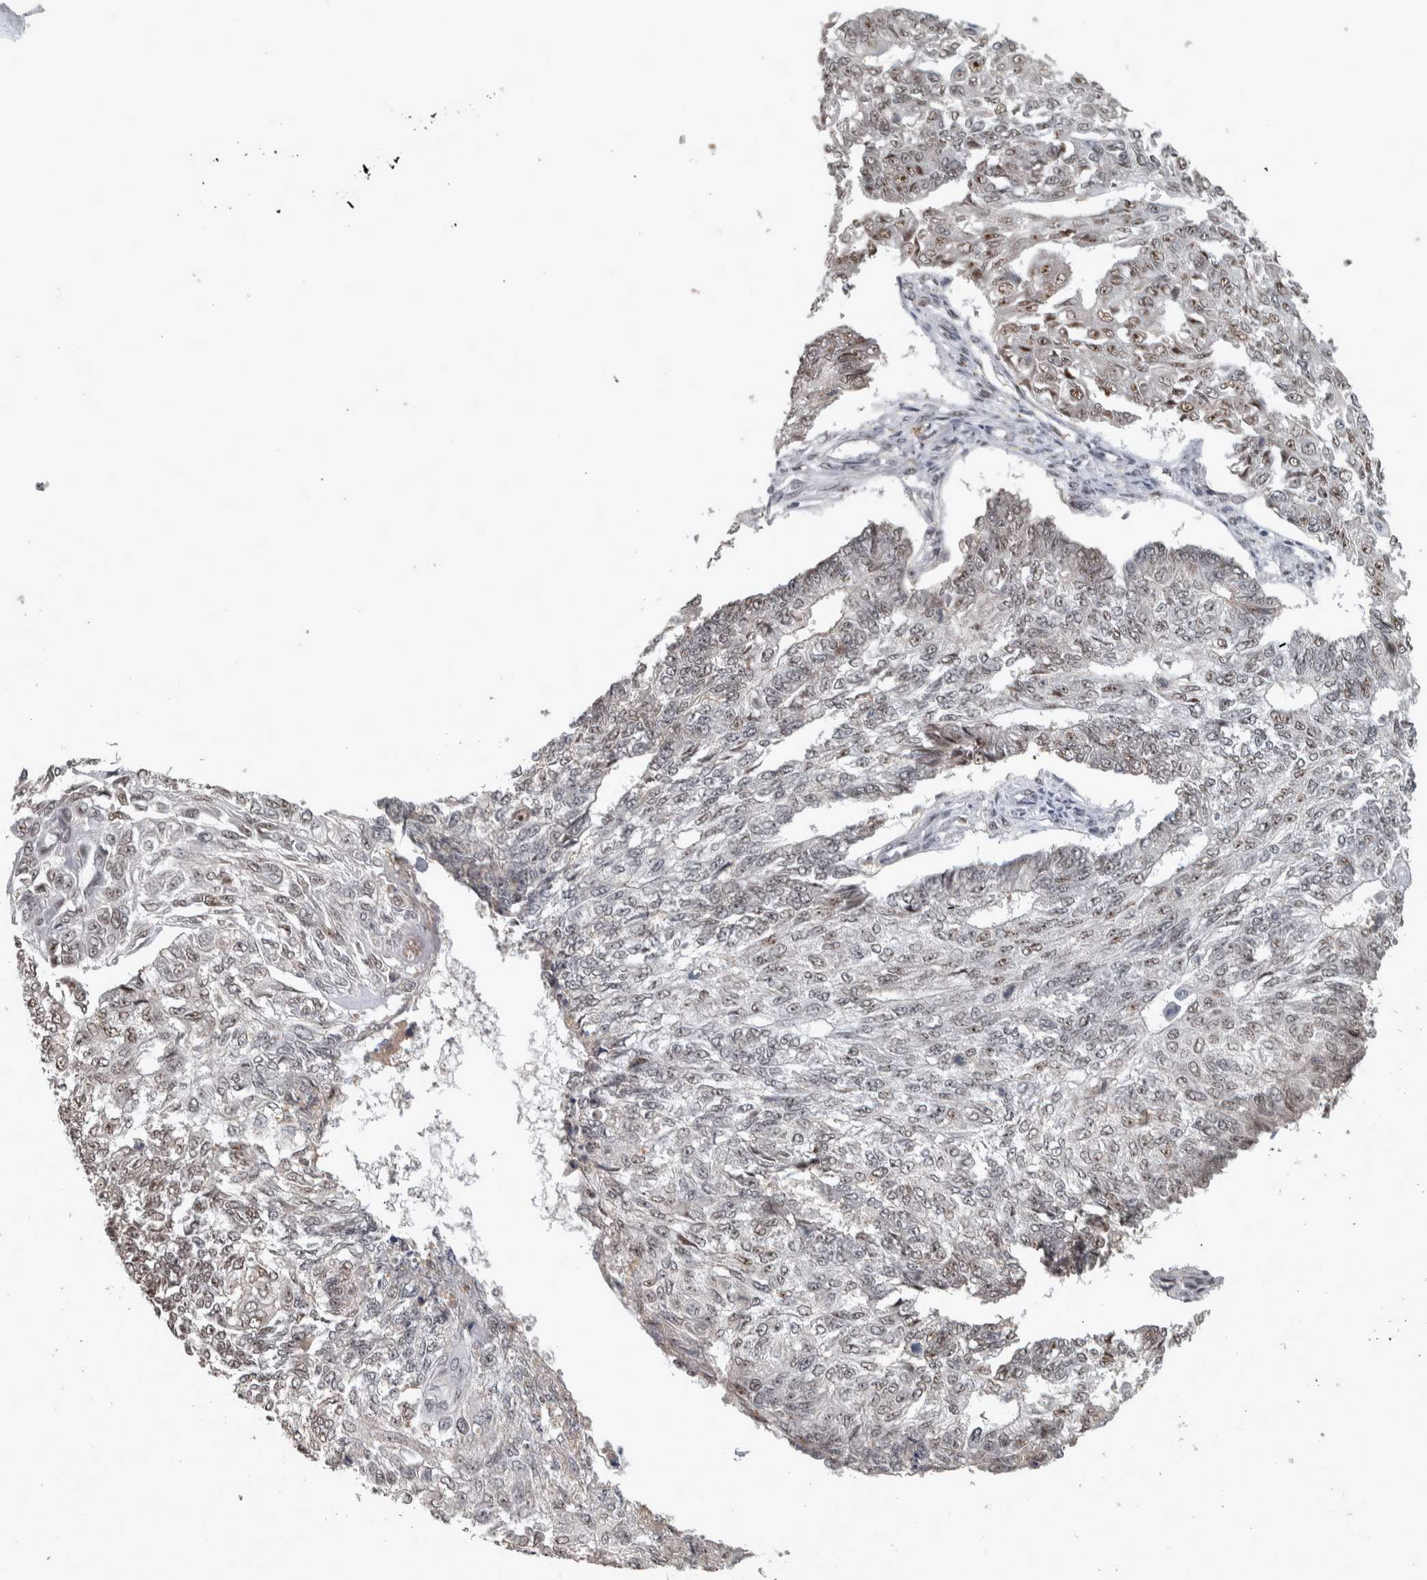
{"staining": {"intensity": "moderate", "quantity": "25%-75%", "location": "nuclear"}, "tissue": "endometrial cancer", "cell_type": "Tumor cells", "image_type": "cancer", "snomed": [{"axis": "morphology", "description": "Adenocarcinoma, NOS"}, {"axis": "topography", "description": "Endometrium"}], "caption": "Moderate nuclear staining for a protein is seen in about 25%-75% of tumor cells of endometrial cancer using IHC.", "gene": "DDX42", "patient": {"sex": "female", "age": 32}}